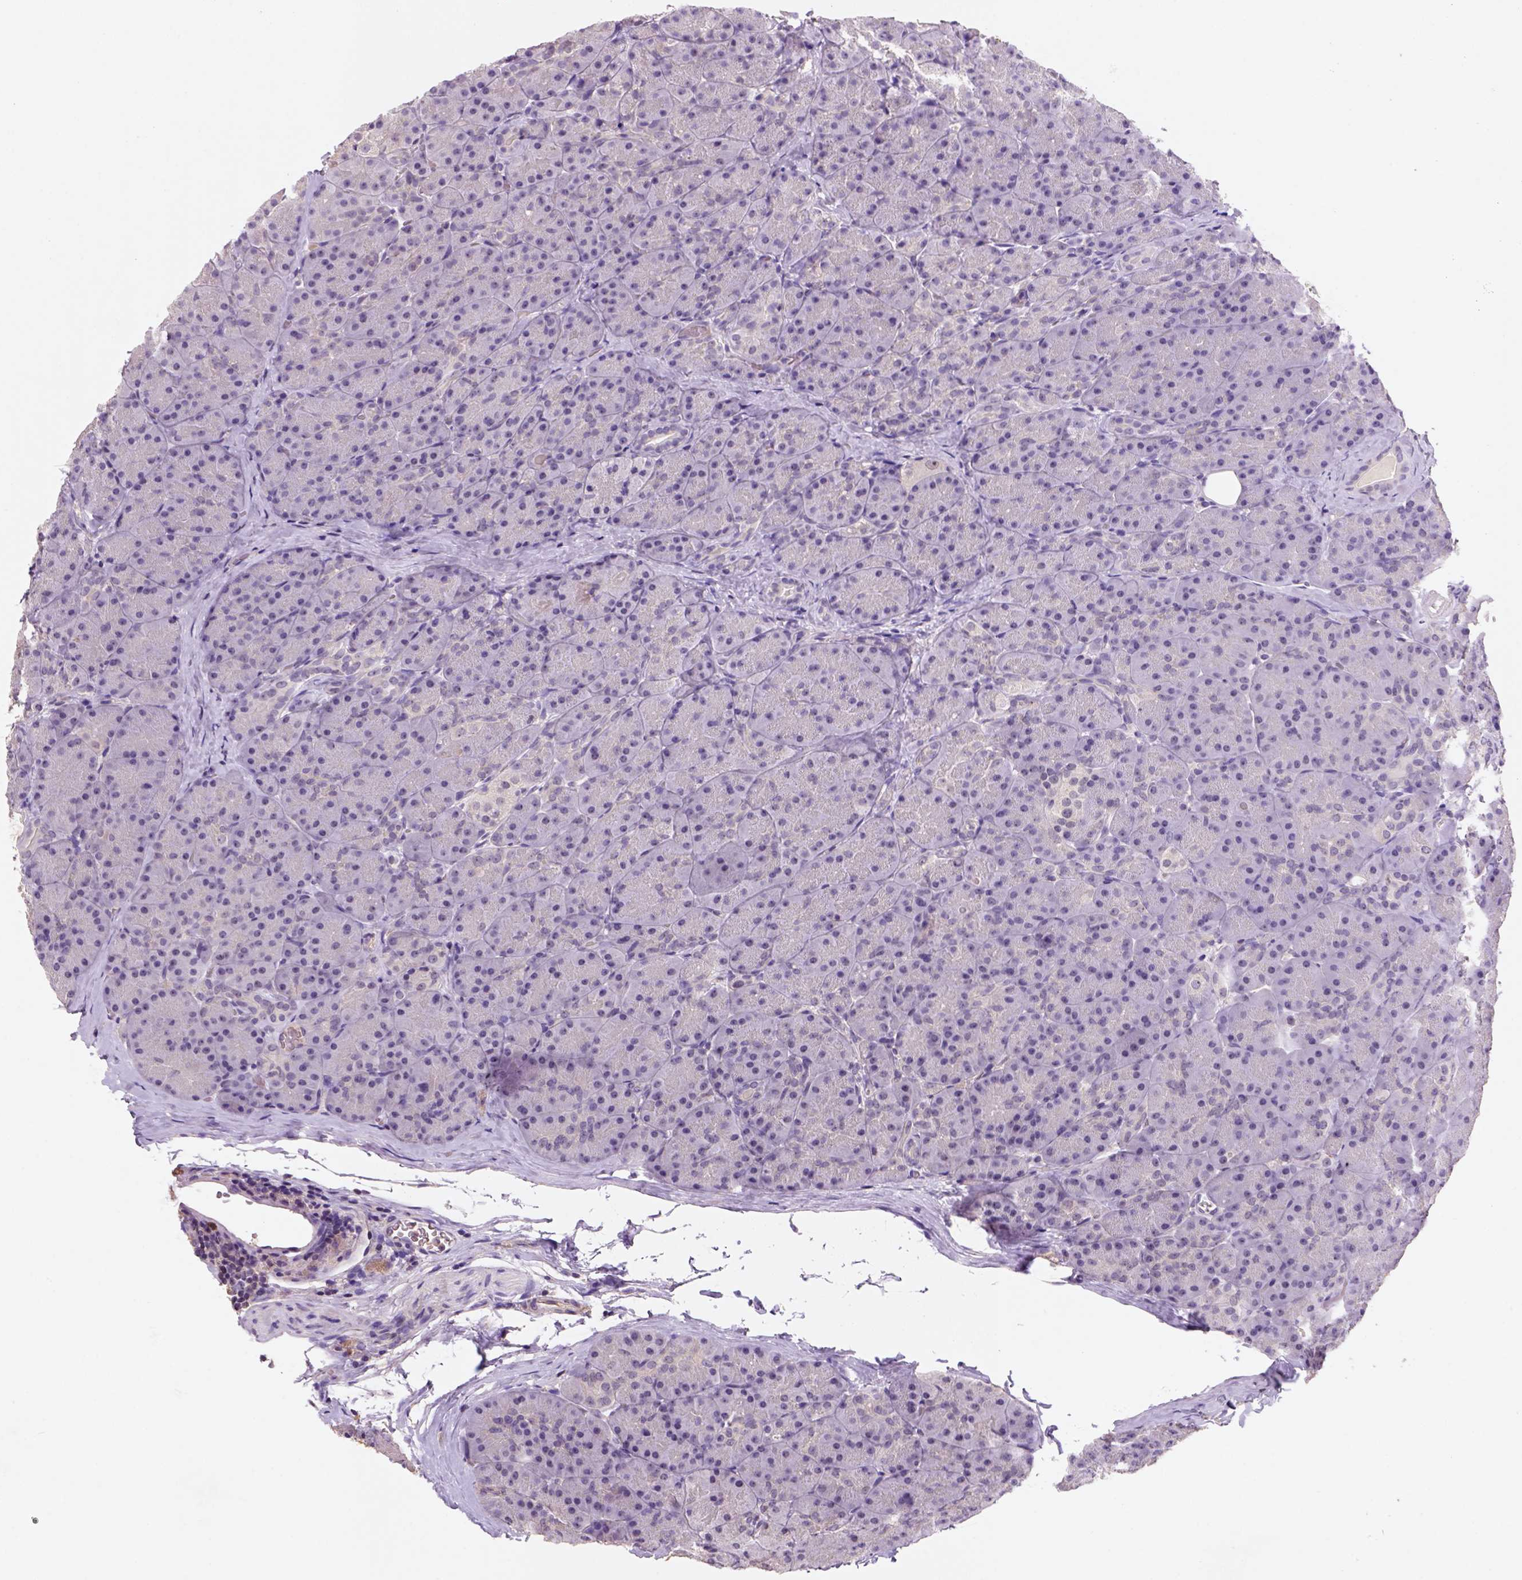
{"staining": {"intensity": "weak", "quantity": "<25%", "location": "nuclear"}, "tissue": "pancreas", "cell_type": "Exocrine glandular cells", "image_type": "normal", "snomed": [{"axis": "morphology", "description": "Normal tissue, NOS"}, {"axis": "topography", "description": "Pancreas"}], "caption": "Photomicrograph shows no significant protein positivity in exocrine glandular cells of normal pancreas.", "gene": "SCML4", "patient": {"sex": "male", "age": 57}}